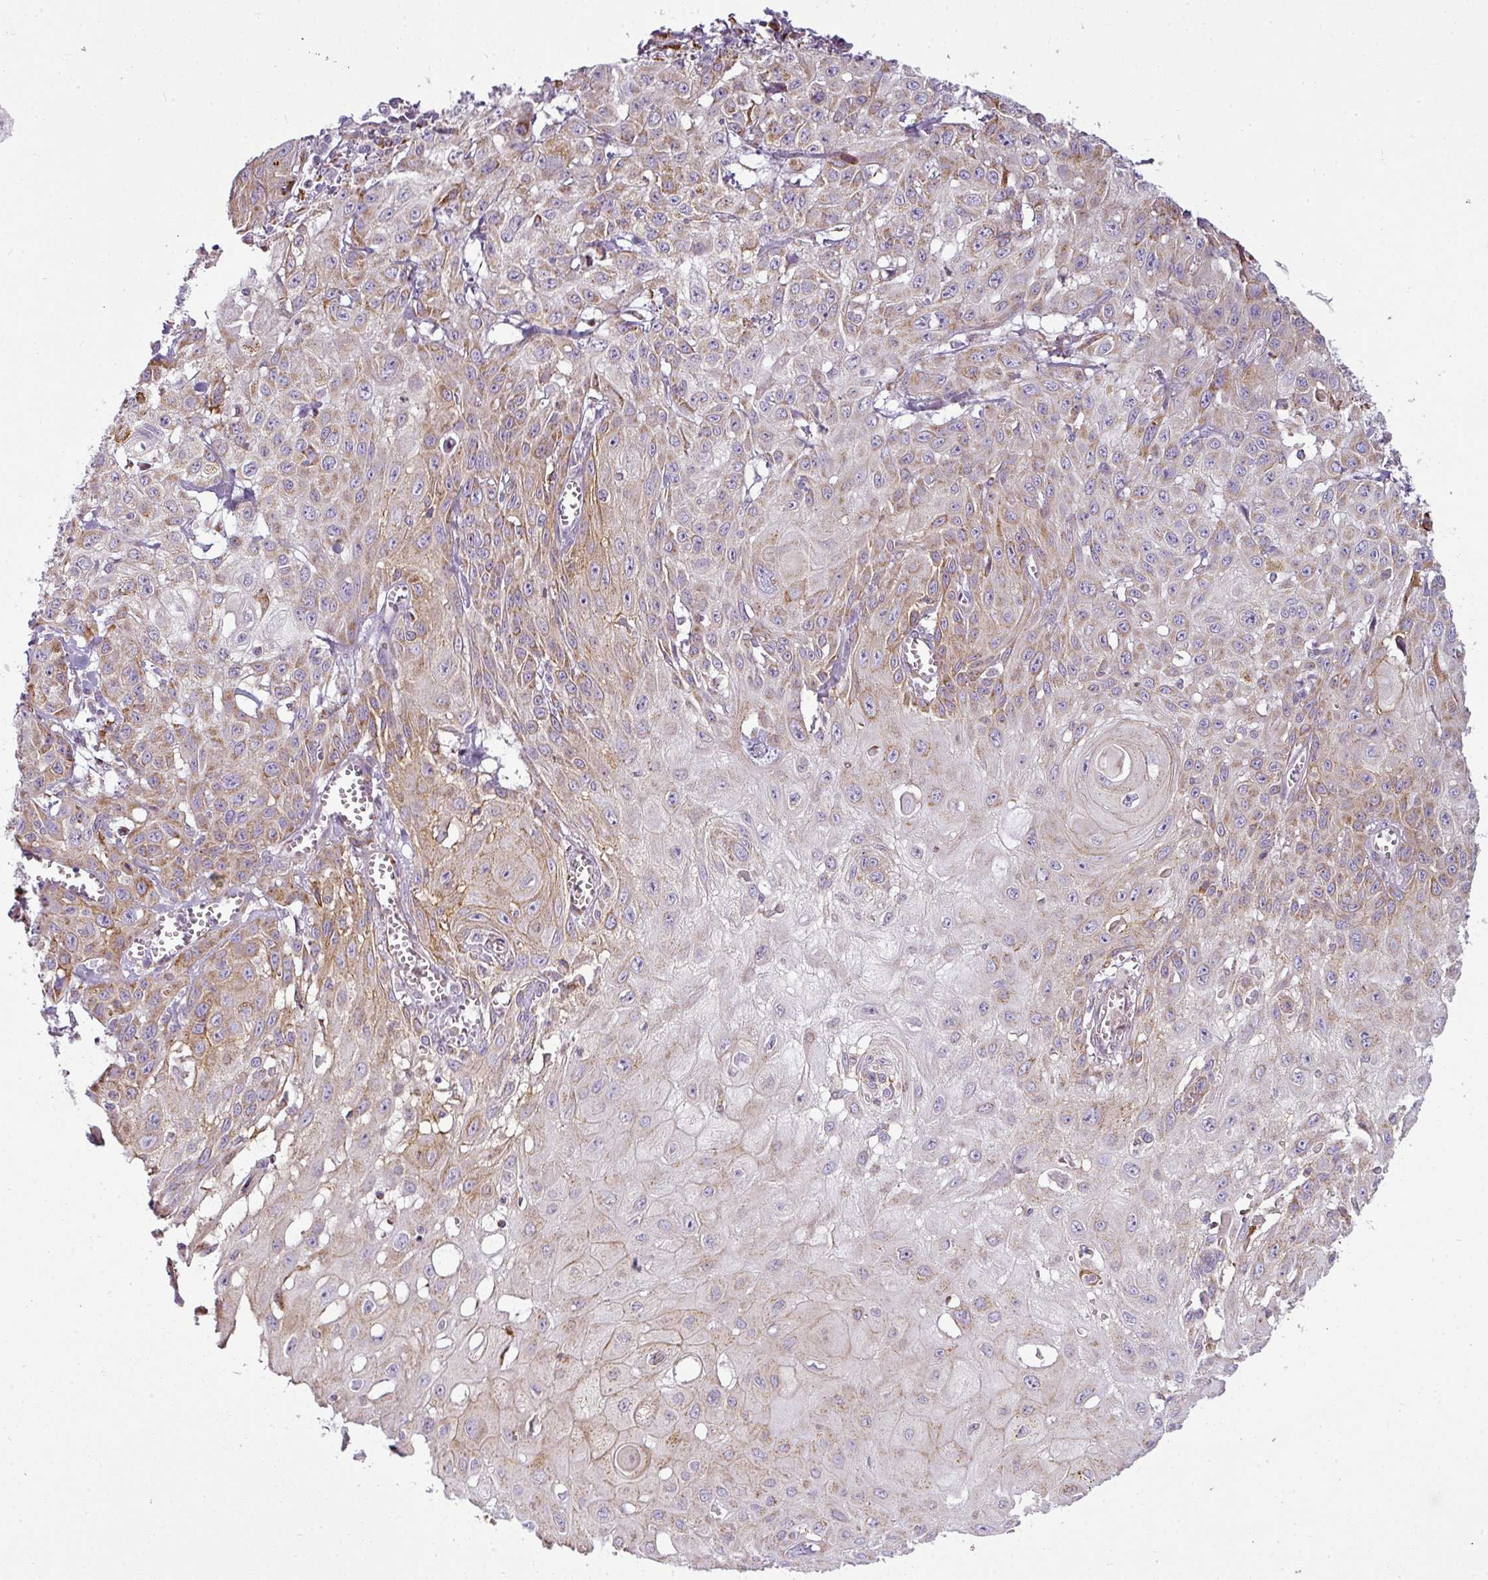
{"staining": {"intensity": "moderate", "quantity": "25%-75%", "location": "cytoplasmic/membranous"}, "tissue": "skin cancer", "cell_type": "Tumor cells", "image_type": "cancer", "snomed": [{"axis": "morphology", "description": "Squamous cell carcinoma, NOS"}, {"axis": "topography", "description": "Skin"}, {"axis": "topography", "description": "Vulva"}], "caption": "The immunohistochemical stain highlights moderate cytoplasmic/membranous staining in tumor cells of skin cancer (squamous cell carcinoma) tissue.", "gene": "ANKRD18A", "patient": {"sex": "female", "age": 71}}